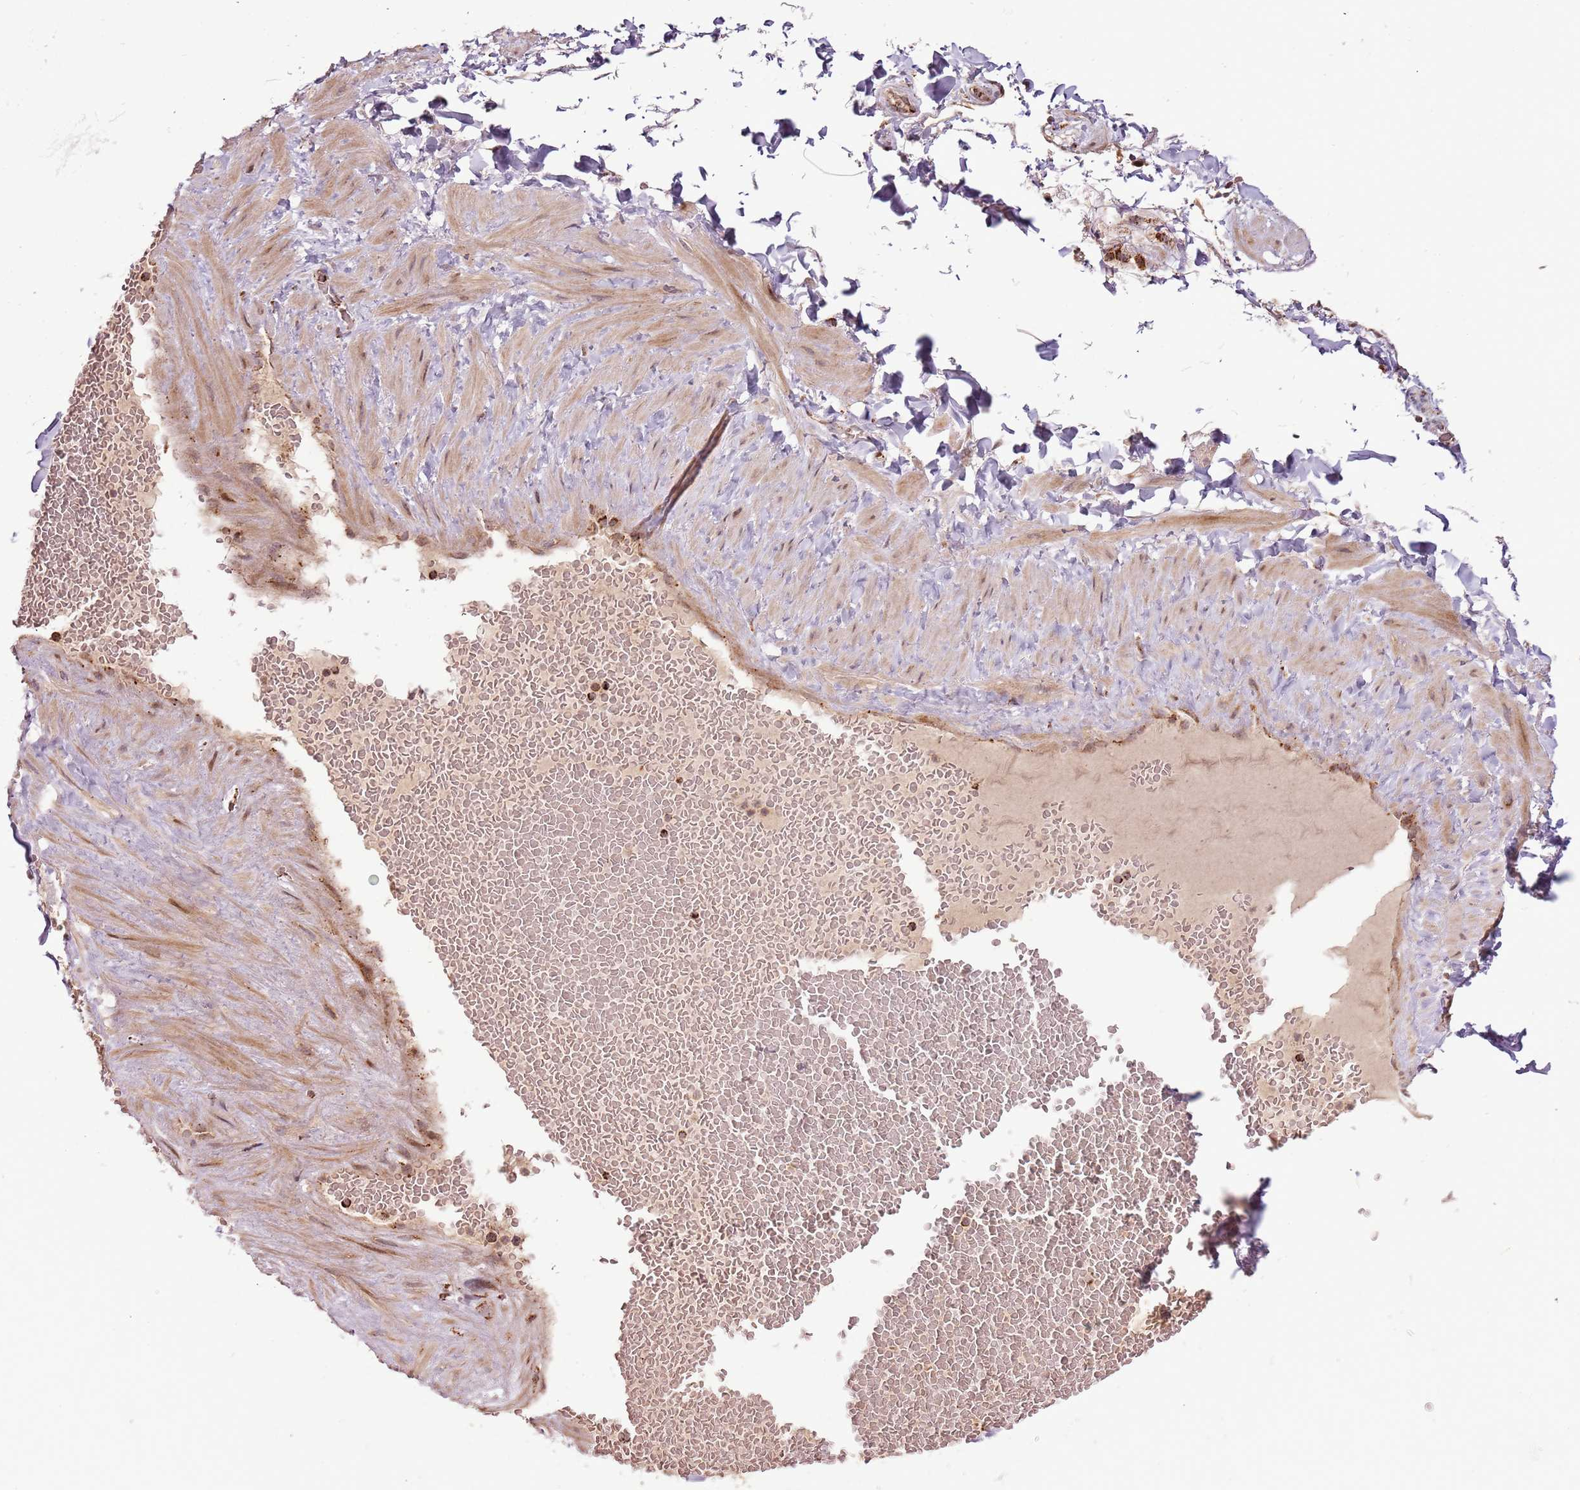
{"staining": {"intensity": "negative", "quantity": "none", "location": "none"}, "tissue": "adipose tissue", "cell_type": "Adipocytes", "image_type": "normal", "snomed": [{"axis": "morphology", "description": "Normal tissue, NOS"}, {"axis": "topography", "description": "Soft tissue"}, {"axis": "topography", "description": "Vascular tissue"}], "caption": "Adipocytes show no significant expression in benign adipose tissue. Brightfield microscopy of IHC stained with DAB (3,3'-diaminobenzidine) (brown) and hematoxylin (blue), captured at high magnification.", "gene": "ULK3", "patient": {"sex": "male", "age": 54}}